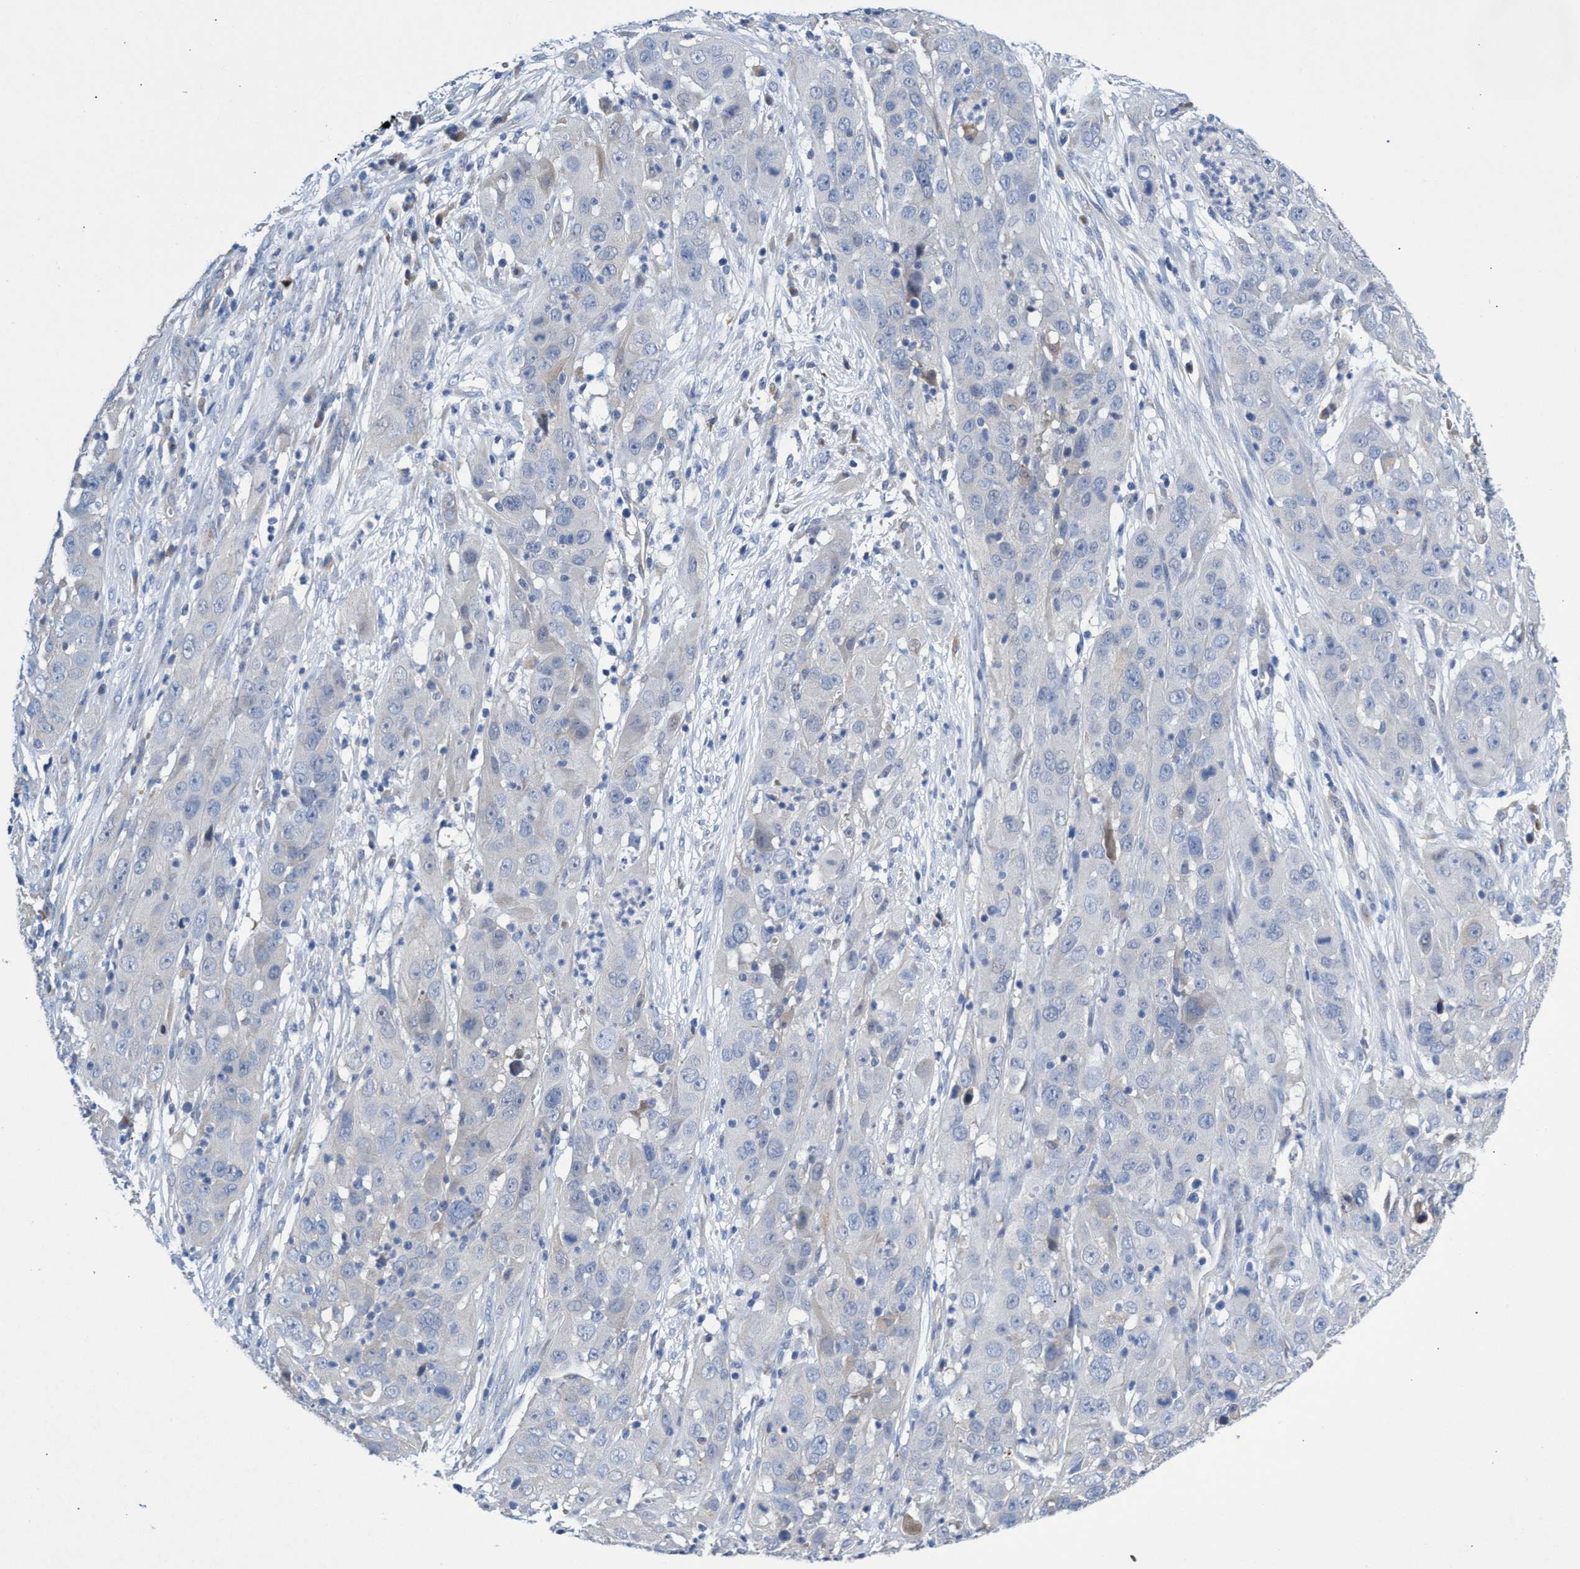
{"staining": {"intensity": "negative", "quantity": "none", "location": "none"}, "tissue": "cervical cancer", "cell_type": "Tumor cells", "image_type": "cancer", "snomed": [{"axis": "morphology", "description": "Squamous cell carcinoma, NOS"}, {"axis": "topography", "description": "Cervix"}], "caption": "Tumor cells show no significant protein staining in cervical cancer.", "gene": "SVEP1", "patient": {"sex": "female", "age": 32}}